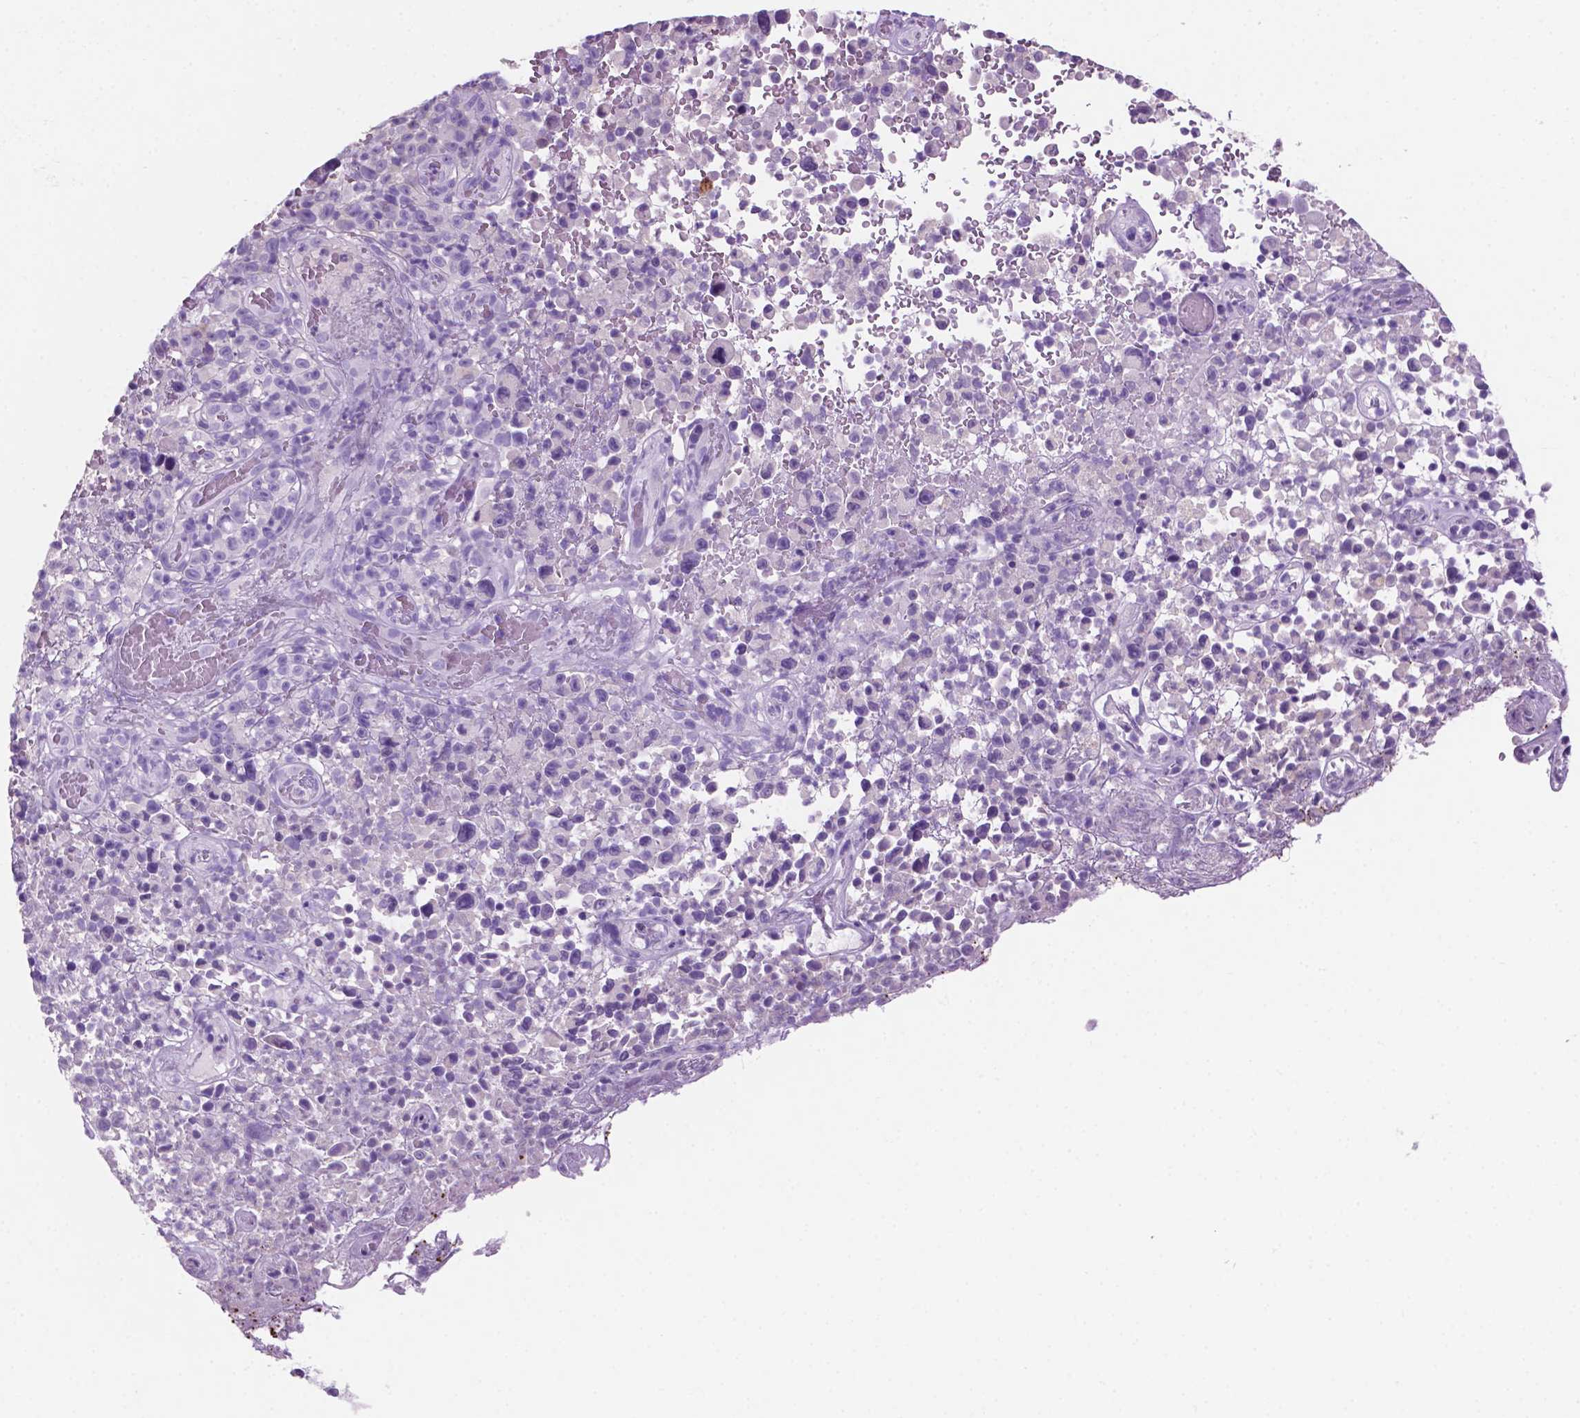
{"staining": {"intensity": "negative", "quantity": "none", "location": "none"}, "tissue": "melanoma", "cell_type": "Tumor cells", "image_type": "cancer", "snomed": [{"axis": "morphology", "description": "Malignant melanoma, NOS"}, {"axis": "topography", "description": "Skin"}], "caption": "DAB (3,3'-diaminobenzidine) immunohistochemical staining of human melanoma displays no significant expression in tumor cells.", "gene": "POU4F1", "patient": {"sex": "female", "age": 82}}